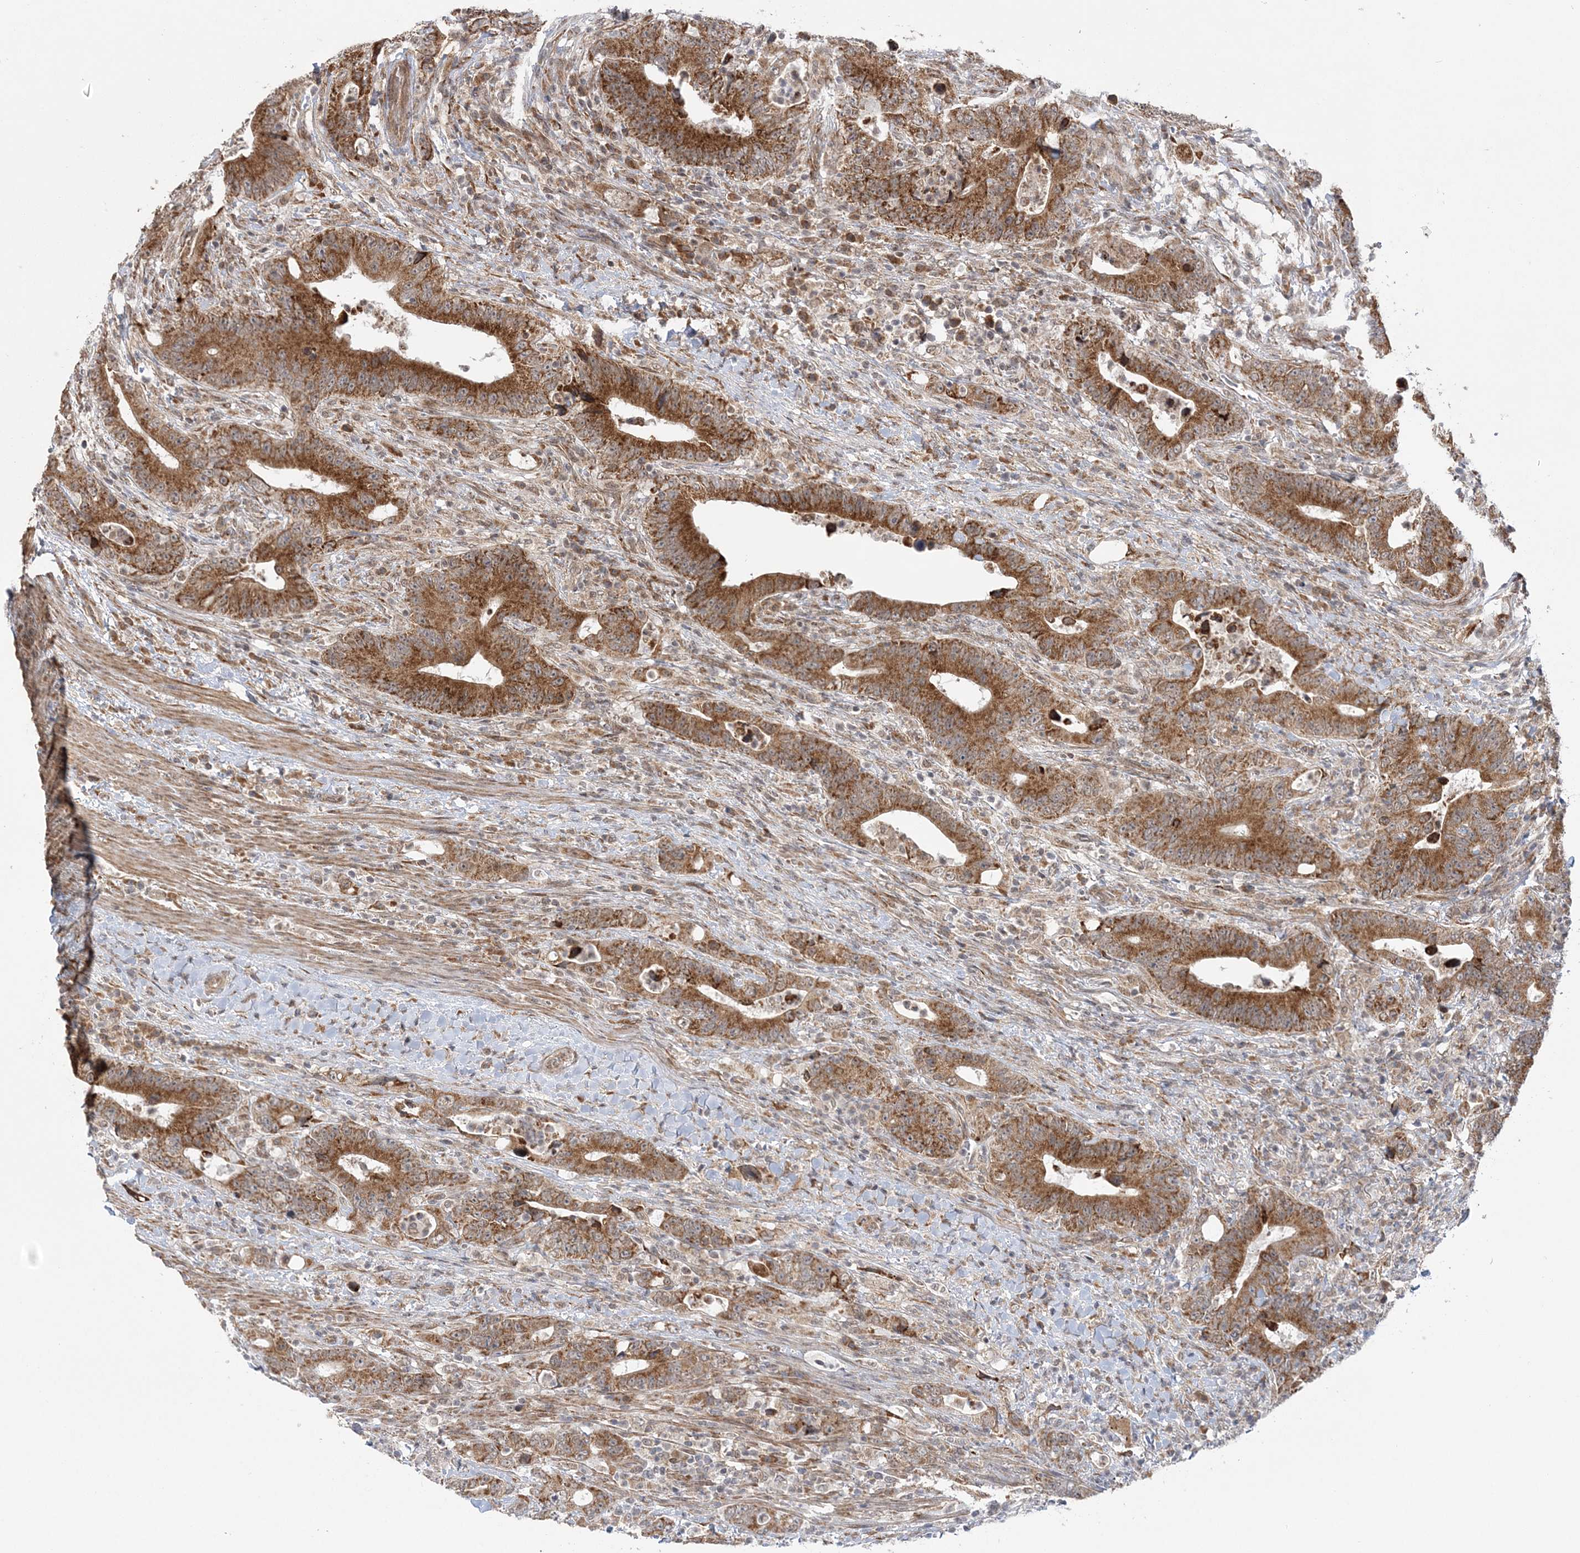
{"staining": {"intensity": "moderate", "quantity": ">75%", "location": "cytoplasmic/membranous"}, "tissue": "colorectal cancer", "cell_type": "Tumor cells", "image_type": "cancer", "snomed": [{"axis": "morphology", "description": "Adenocarcinoma, NOS"}, {"axis": "topography", "description": "Colon"}], "caption": "Immunohistochemistry (IHC) staining of adenocarcinoma (colorectal), which shows medium levels of moderate cytoplasmic/membranous positivity in about >75% of tumor cells indicating moderate cytoplasmic/membranous protein staining. The staining was performed using DAB (brown) for protein detection and nuclei were counterstained in hematoxylin (blue).", "gene": "MRPL47", "patient": {"sex": "female", "age": 75}}